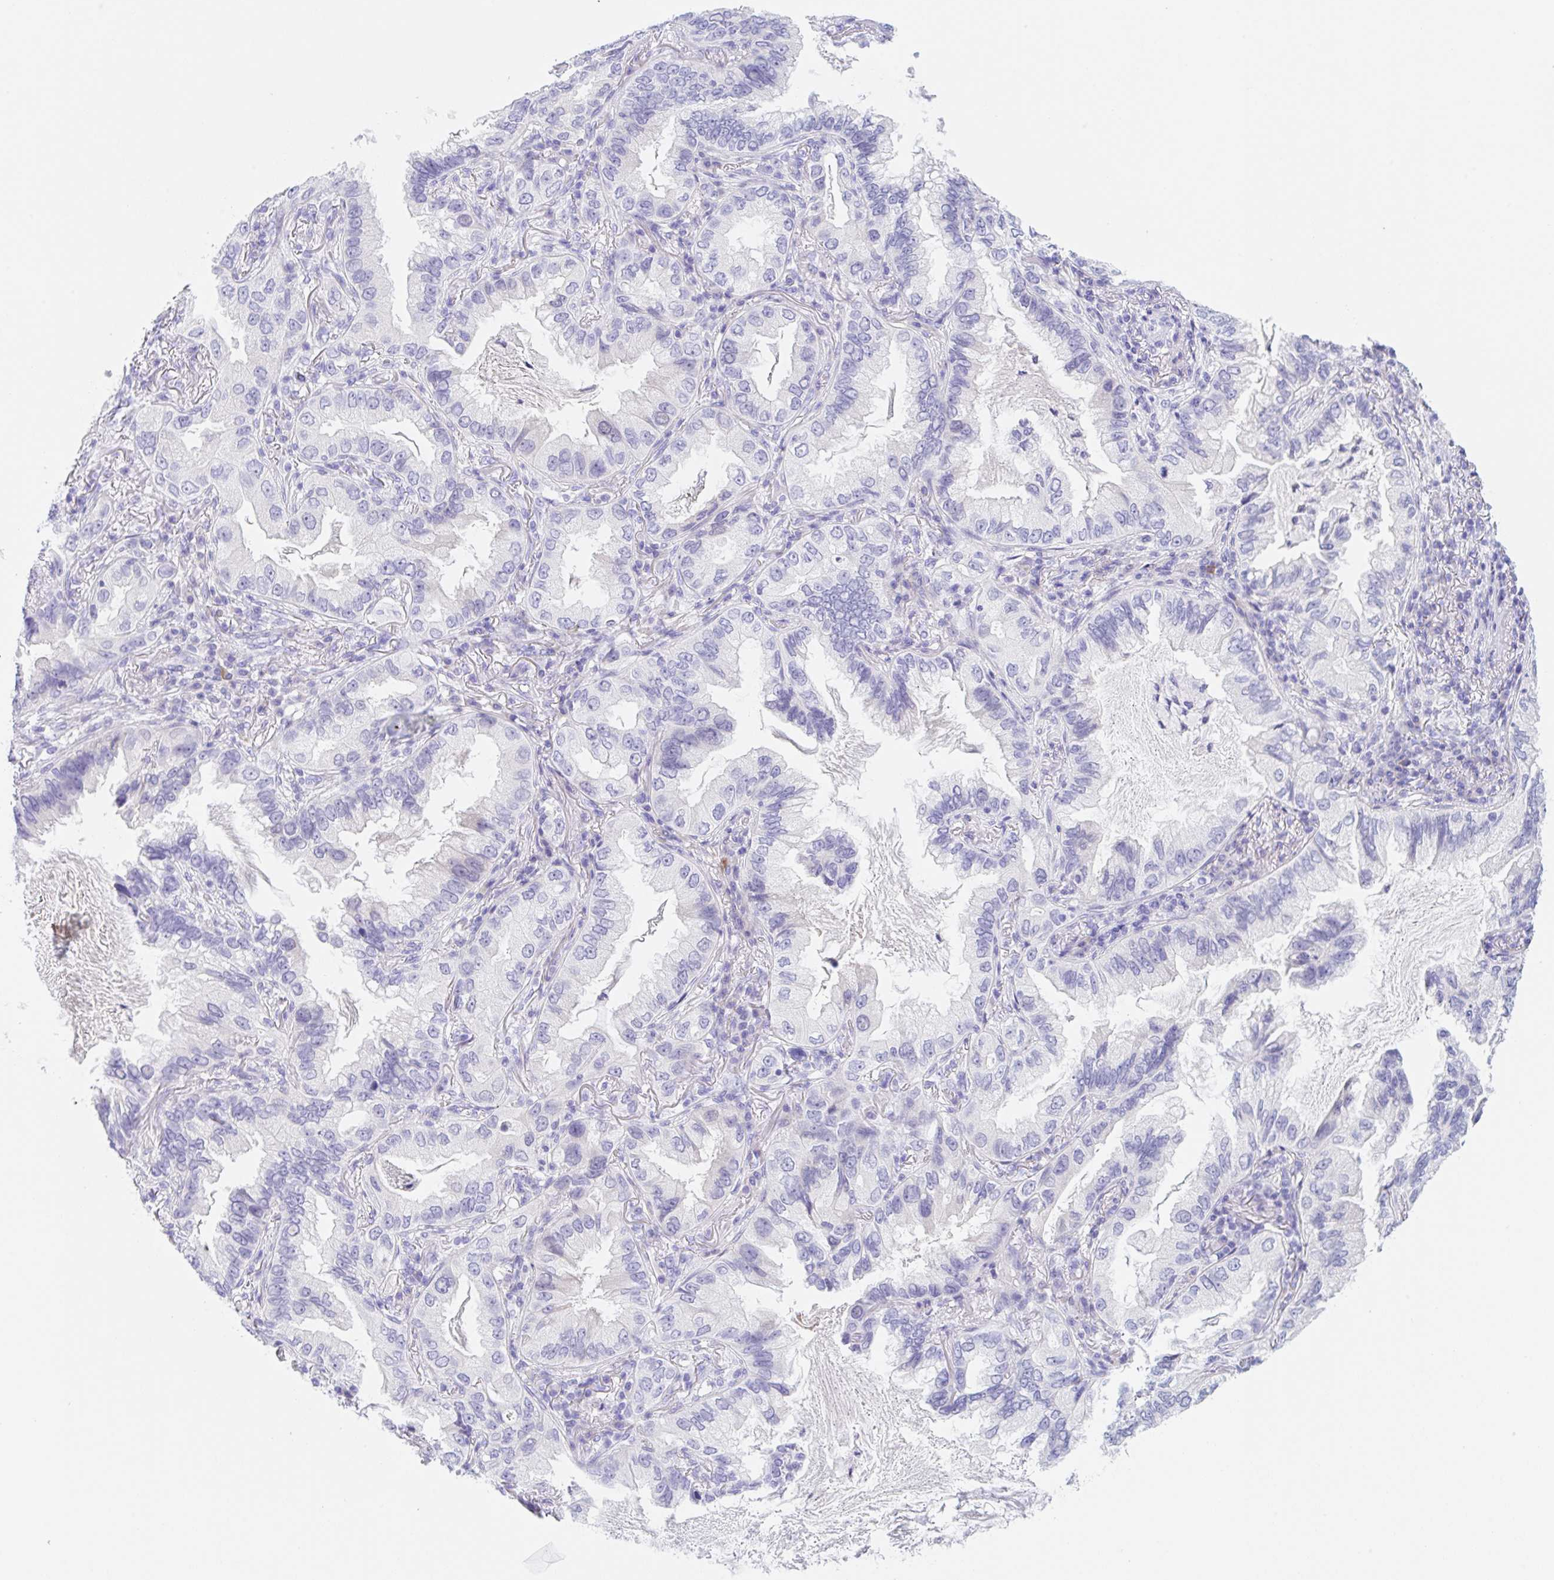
{"staining": {"intensity": "negative", "quantity": "none", "location": "none"}, "tissue": "lung cancer", "cell_type": "Tumor cells", "image_type": "cancer", "snomed": [{"axis": "morphology", "description": "Adenocarcinoma, NOS"}, {"axis": "topography", "description": "Lung"}], "caption": "Tumor cells are negative for protein expression in human lung cancer. (Brightfield microscopy of DAB immunohistochemistry at high magnification).", "gene": "KLK8", "patient": {"sex": "female", "age": 69}}